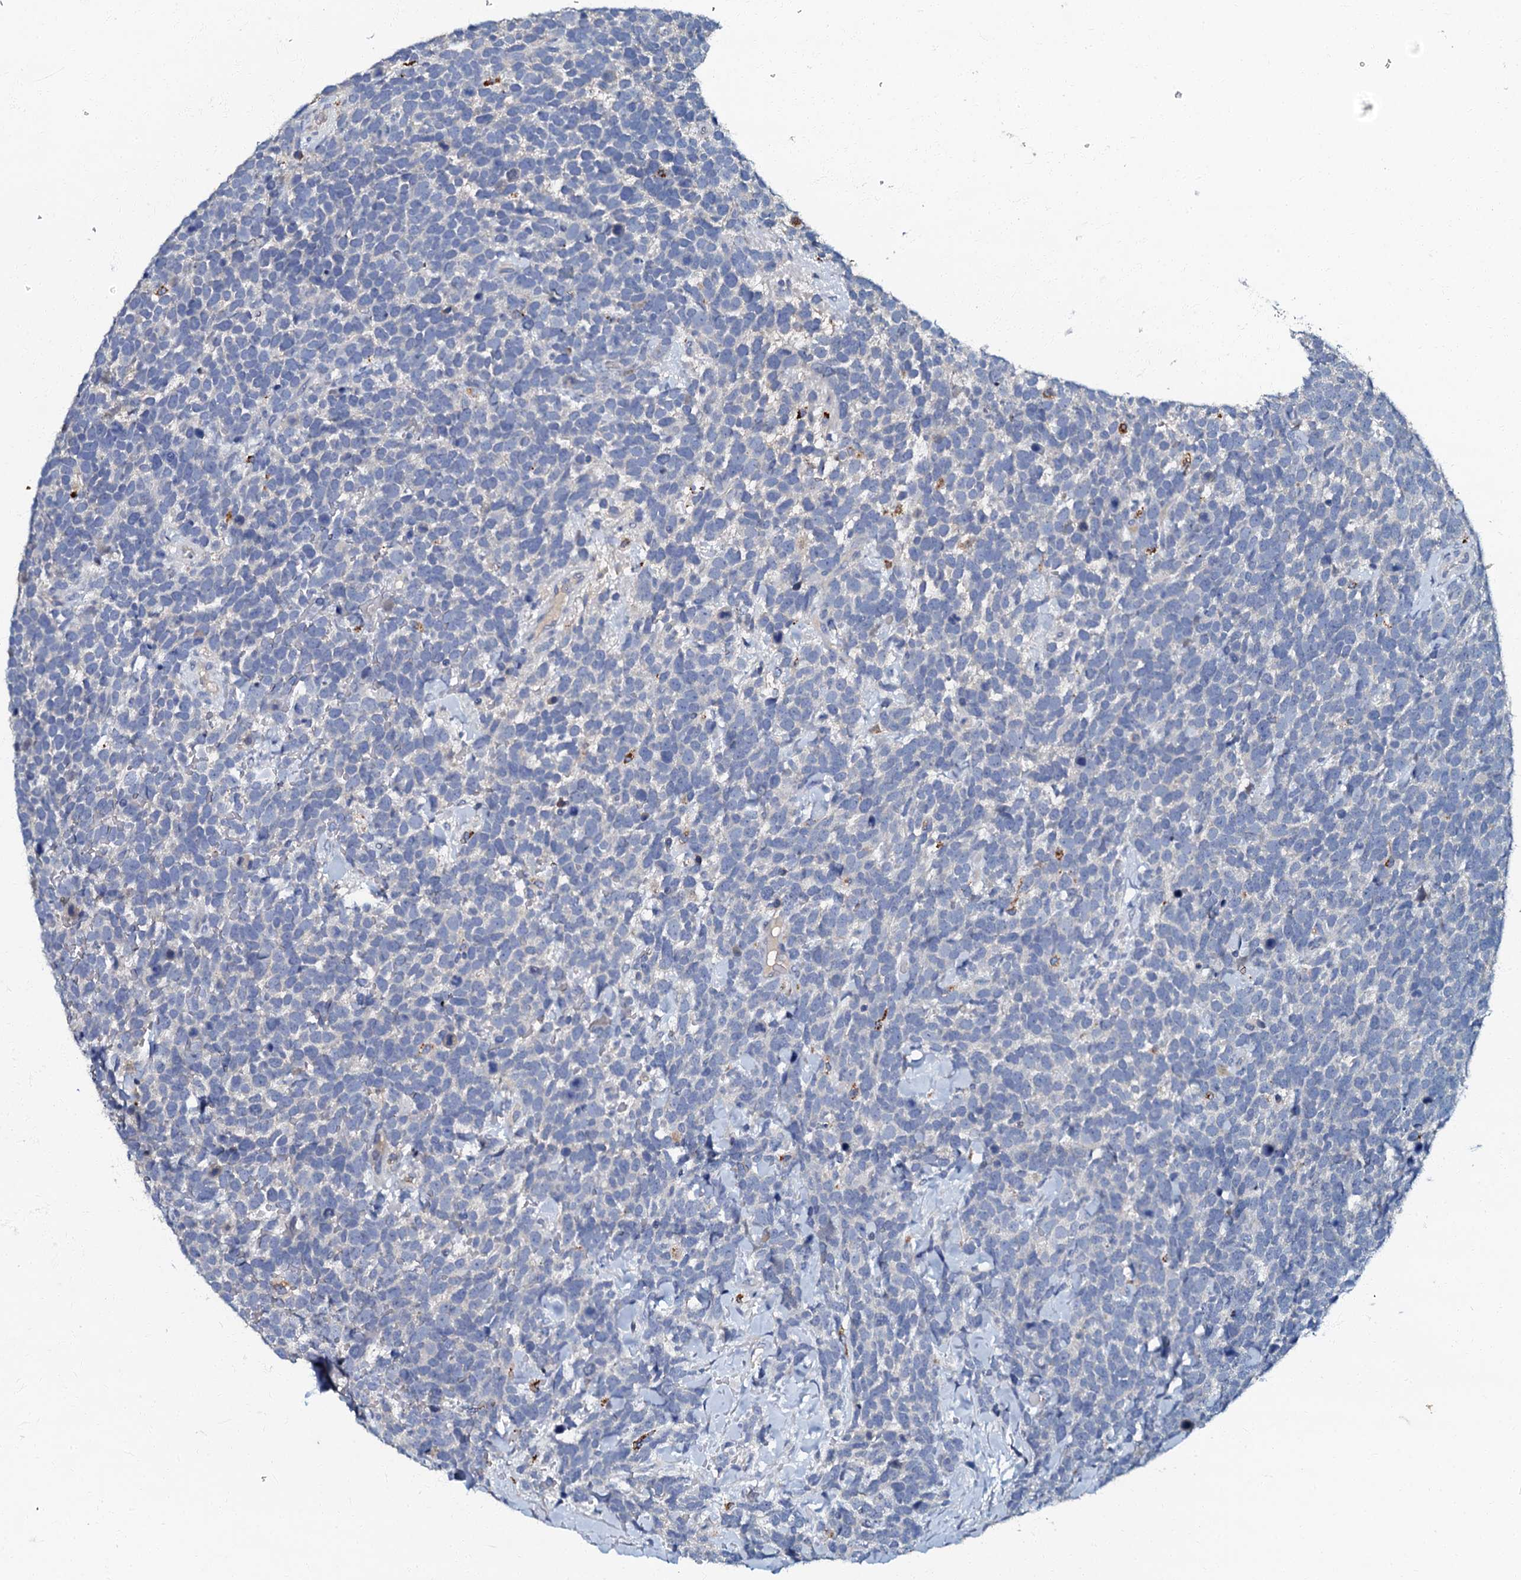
{"staining": {"intensity": "negative", "quantity": "none", "location": "none"}, "tissue": "urothelial cancer", "cell_type": "Tumor cells", "image_type": "cancer", "snomed": [{"axis": "morphology", "description": "Urothelial carcinoma, High grade"}, {"axis": "topography", "description": "Urinary bladder"}], "caption": "IHC photomicrograph of neoplastic tissue: human high-grade urothelial carcinoma stained with DAB (3,3'-diaminobenzidine) reveals no significant protein expression in tumor cells.", "gene": "OLAH", "patient": {"sex": "female", "age": 82}}